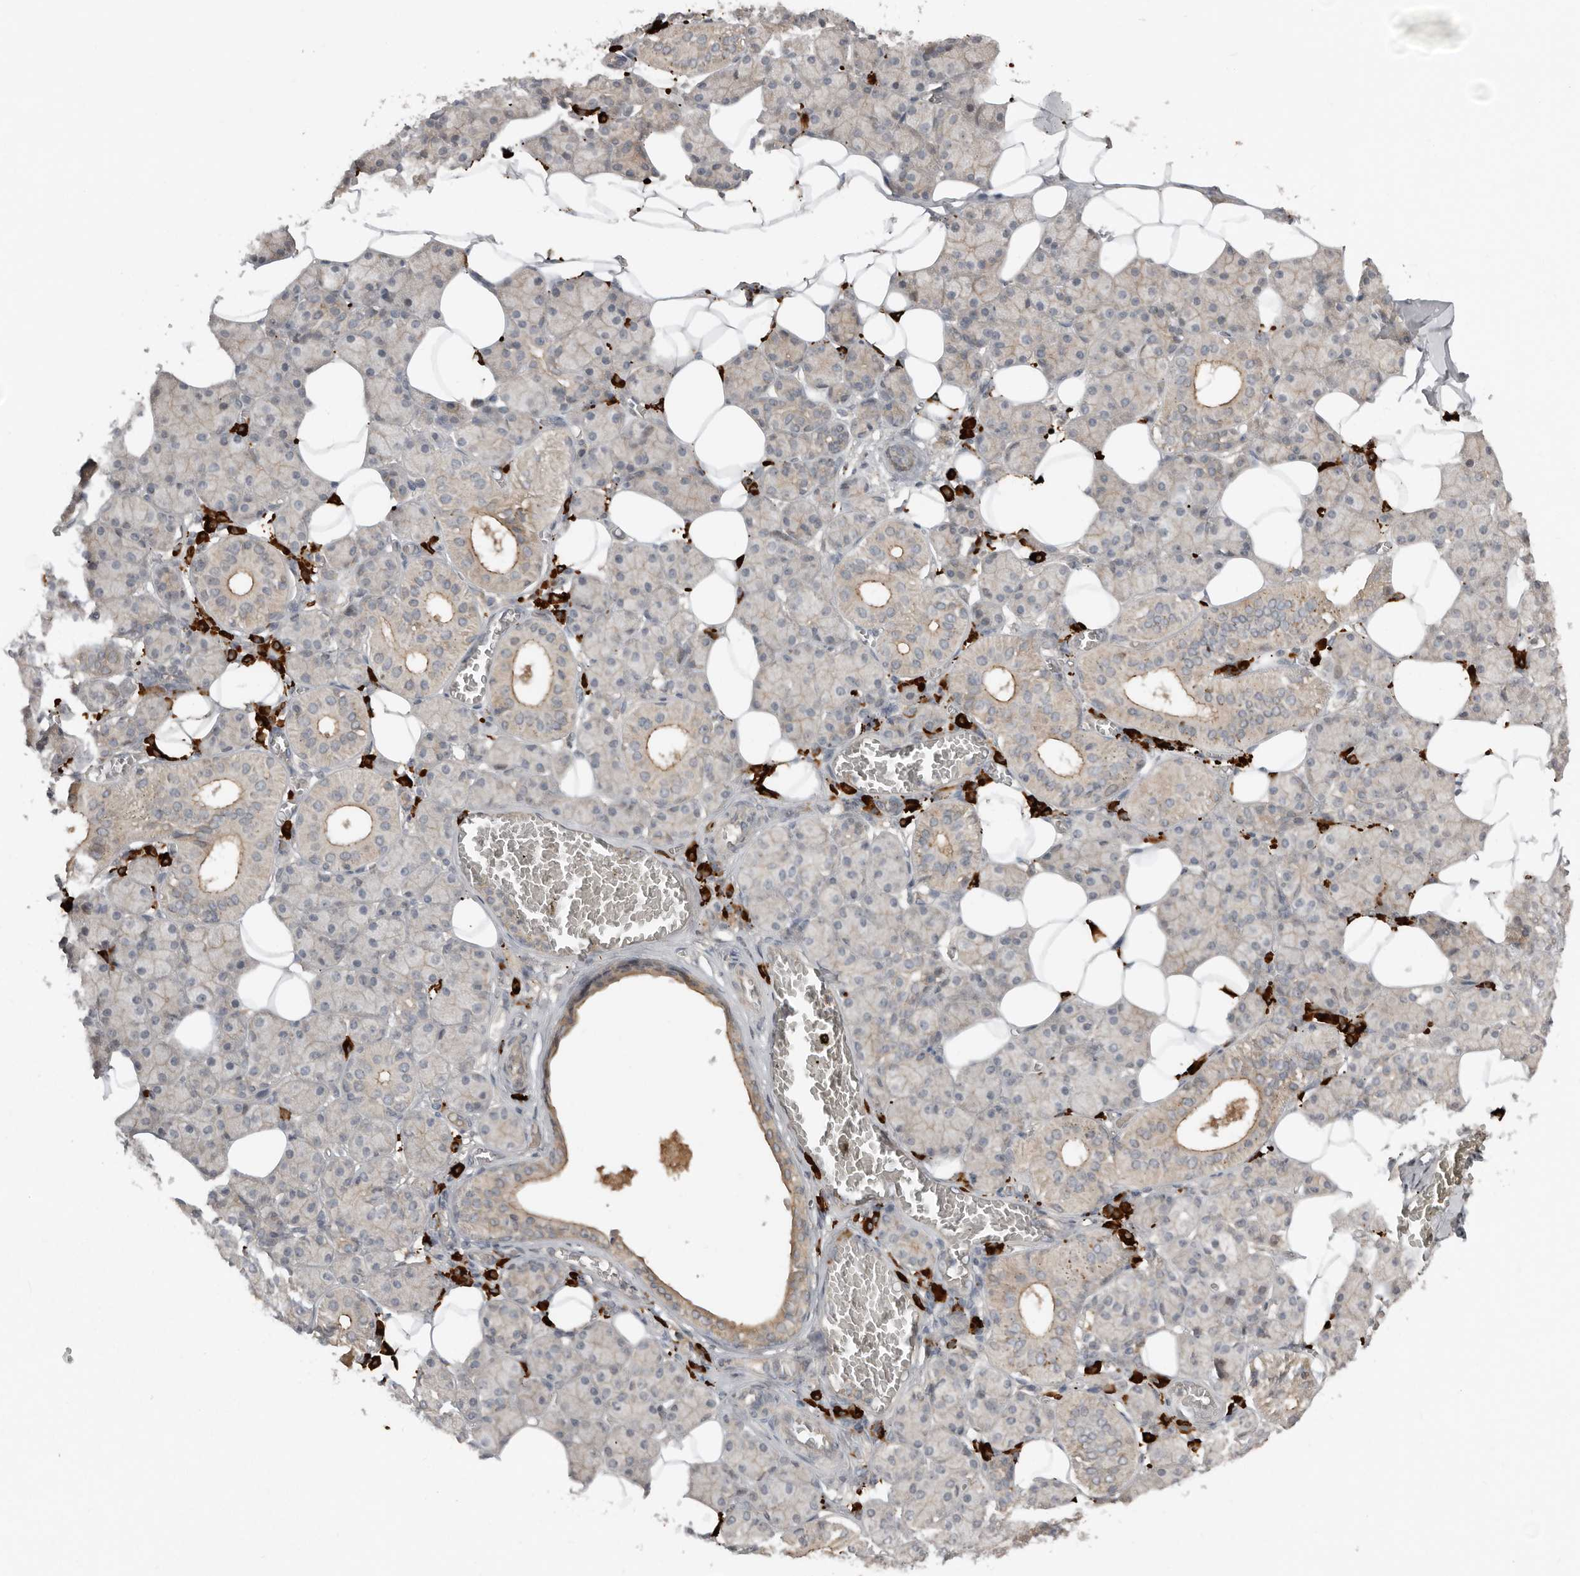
{"staining": {"intensity": "weak", "quantity": "<25%", "location": "cytoplasmic/membranous"}, "tissue": "salivary gland", "cell_type": "Glandular cells", "image_type": "normal", "snomed": [{"axis": "morphology", "description": "Normal tissue, NOS"}, {"axis": "topography", "description": "Salivary gland"}], "caption": "DAB (3,3'-diaminobenzidine) immunohistochemical staining of benign salivary gland exhibits no significant positivity in glandular cells.", "gene": "TEAD3", "patient": {"sex": "female", "age": 33}}